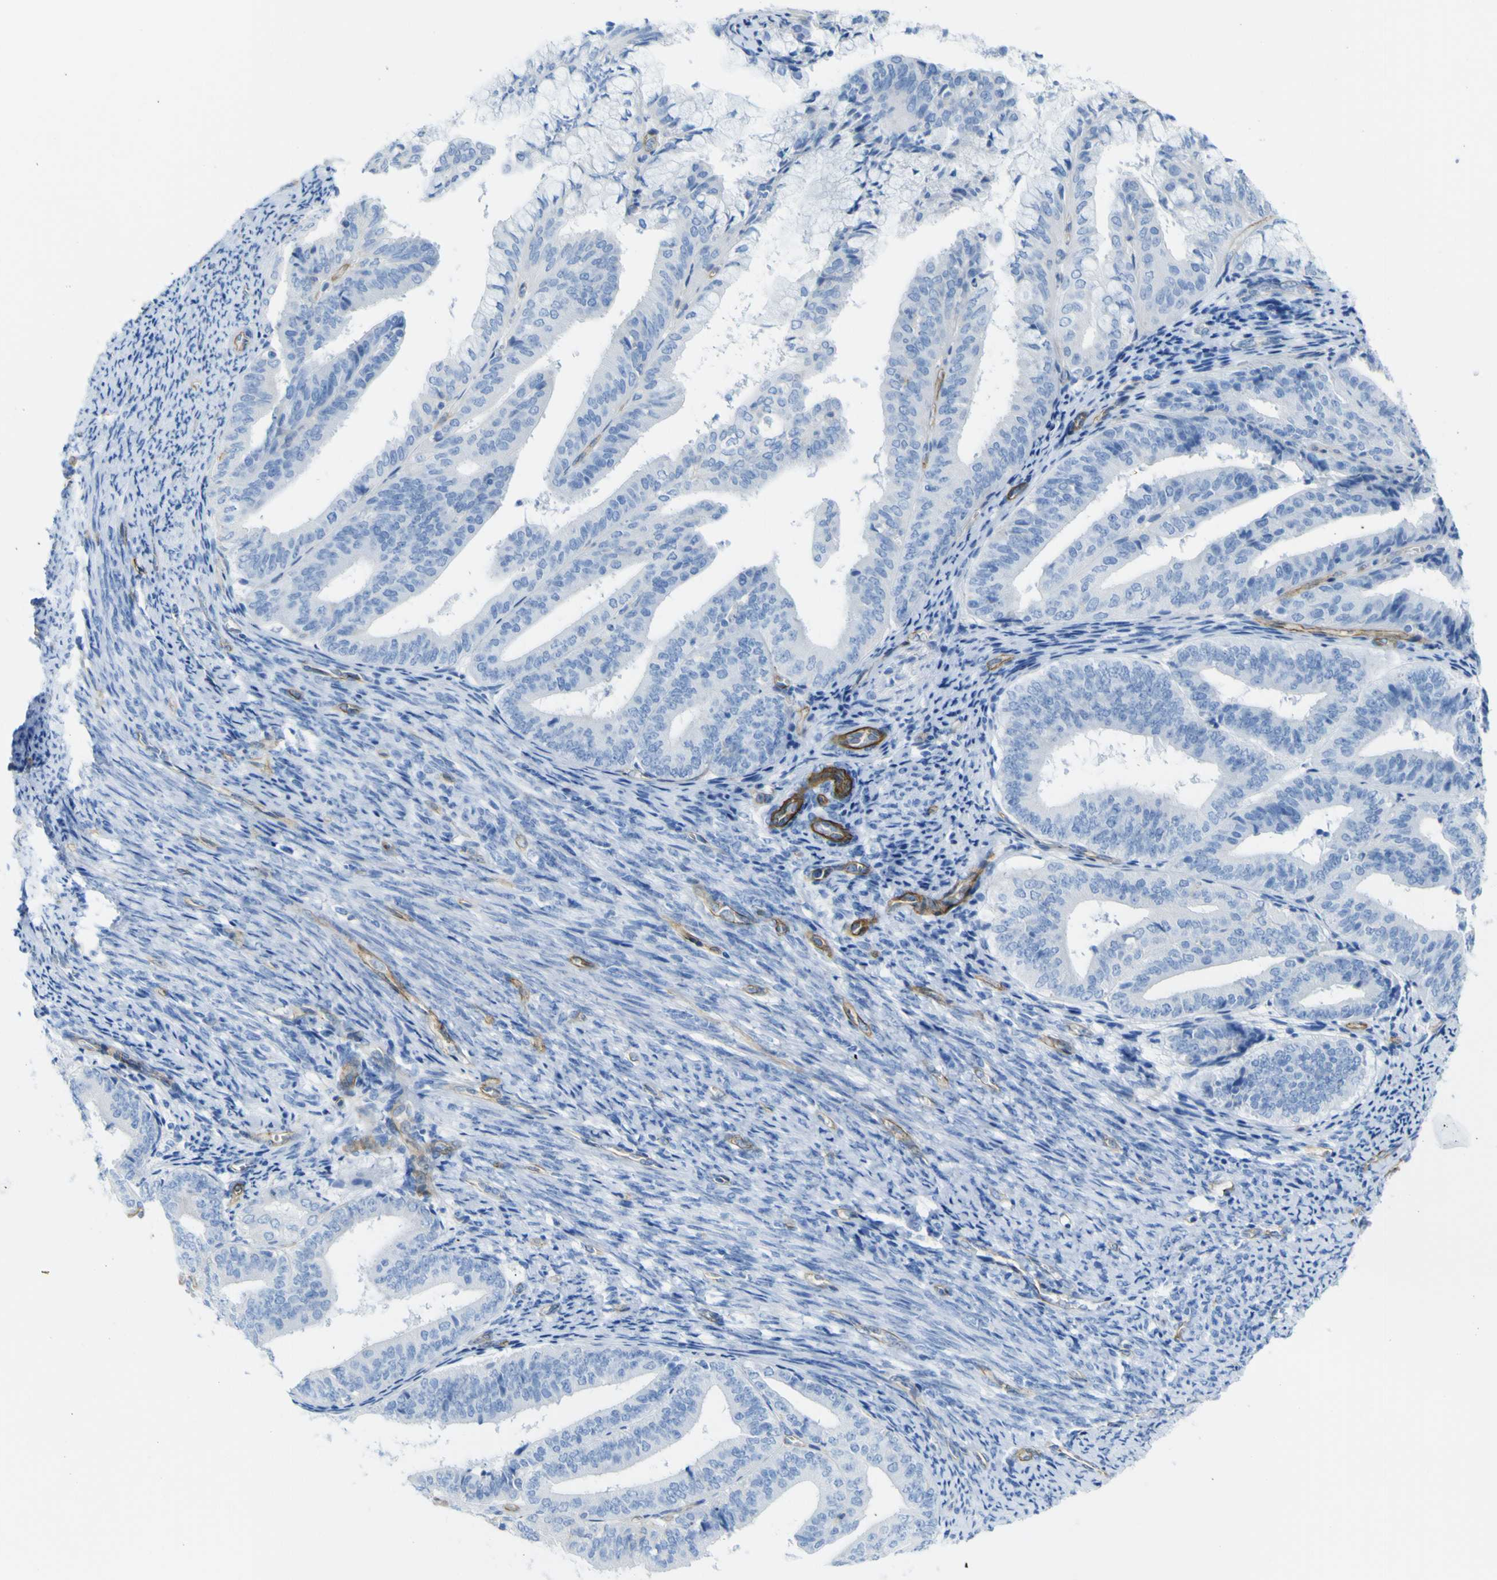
{"staining": {"intensity": "negative", "quantity": "none", "location": "none"}, "tissue": "endometrial cancer", "cell_type": "Tumor cells", "image_type": "cancer", "snomed": [{"axis": "morphology", "description": "Adenocarcinoma, NOS"}, {"axis": "topography", "description": "Endometrium"}], "caption": "Endometrial cancer (adenocarcinoma) was stained to show a protein in brown. There is no significant staining in tumor cells. Nuclei are stained in blue.", "gene": "CD93", "patient": {"sex": "female", "age": 63}}